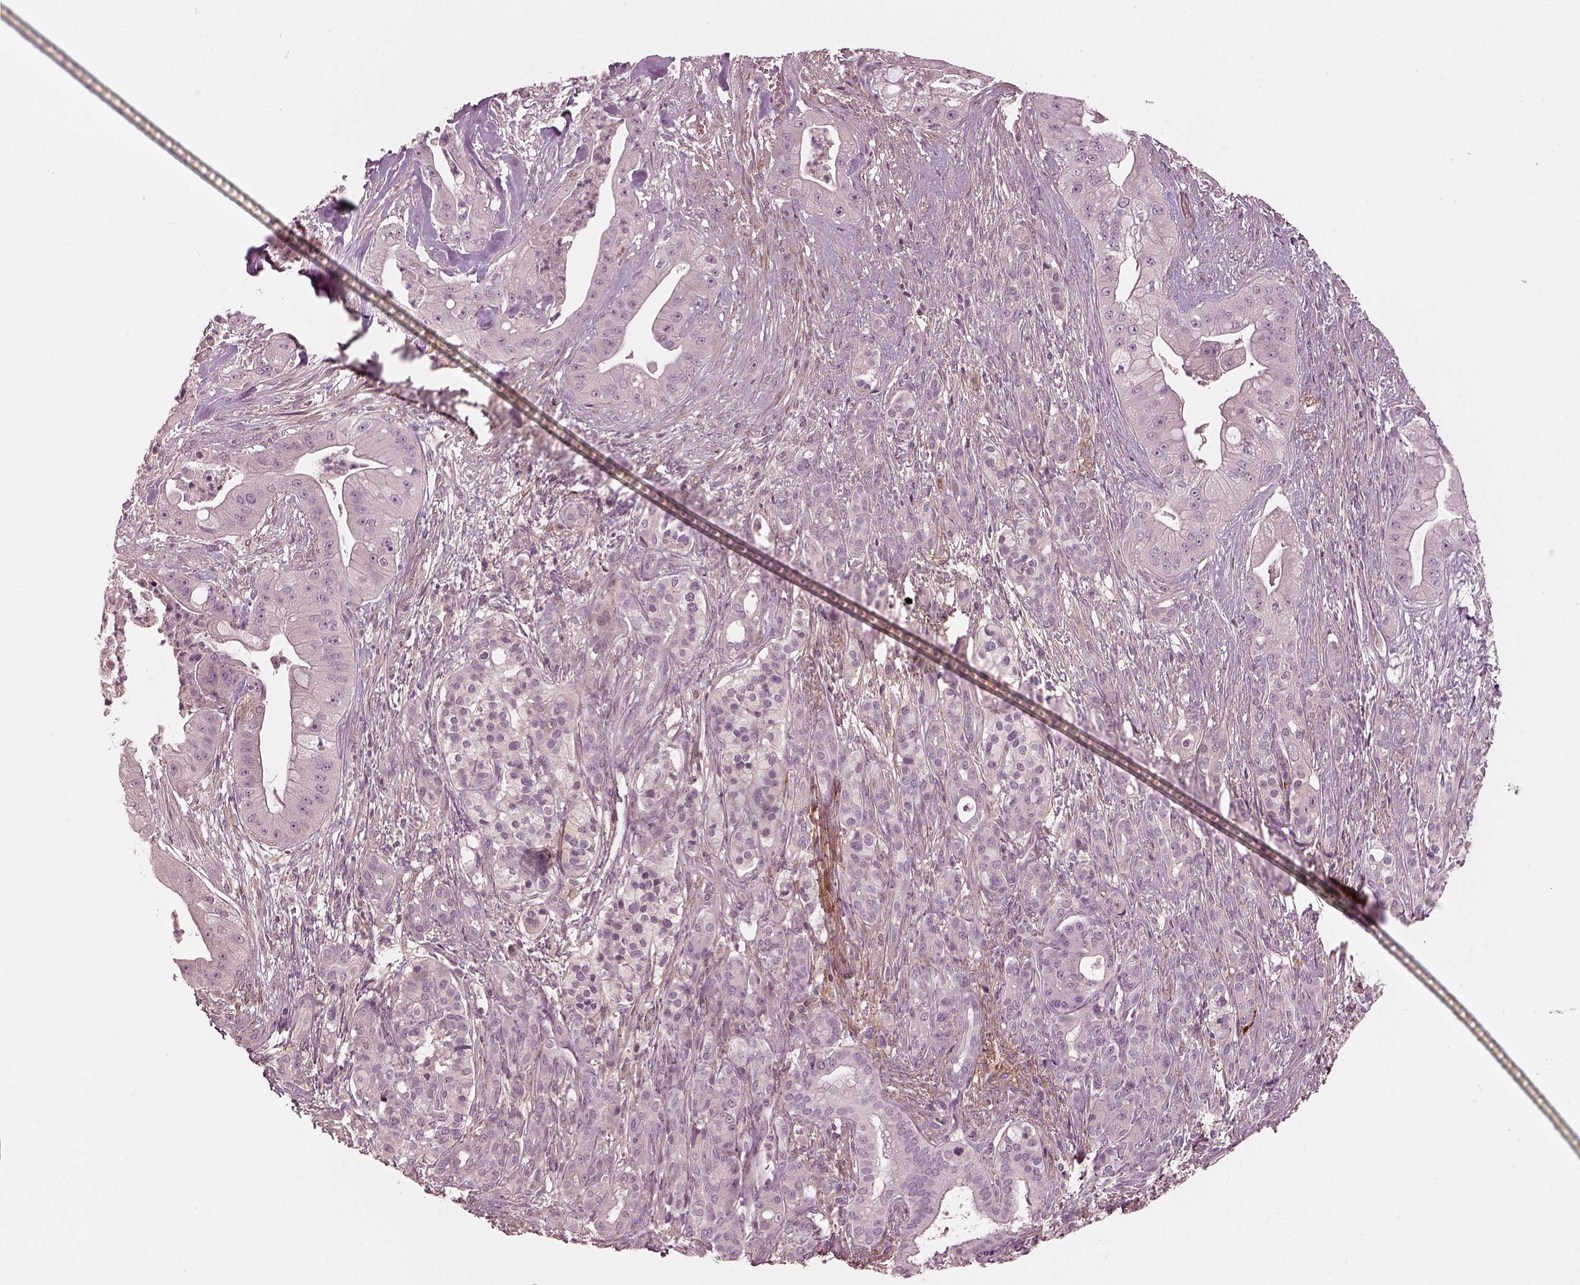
{"staining": {"intensity": "negative", "quantity": "none", "location": "none"}, "tissue": "pancreatic cancer", "cell_type": "Tumor cells", "image_type": "cancer", "snomed": [{"axis": "morphology", "description": "Normal tissue, NOS"}, {"axis": "morphology", "description": "Inflammation, NOS"}, {"axis": "morphology", "description": "Adenocarcinoma, NOS"}, {"axis": "topography", "description": "Pancreas"}], "caption": "A high-resolution photomicrograph shows IHC staining of adenocarcinoma (pancreatic), which shows no significant staining in tumor cells.", "gene": "EFEMP1", "patient": {"sex": "male", "age": 57}}